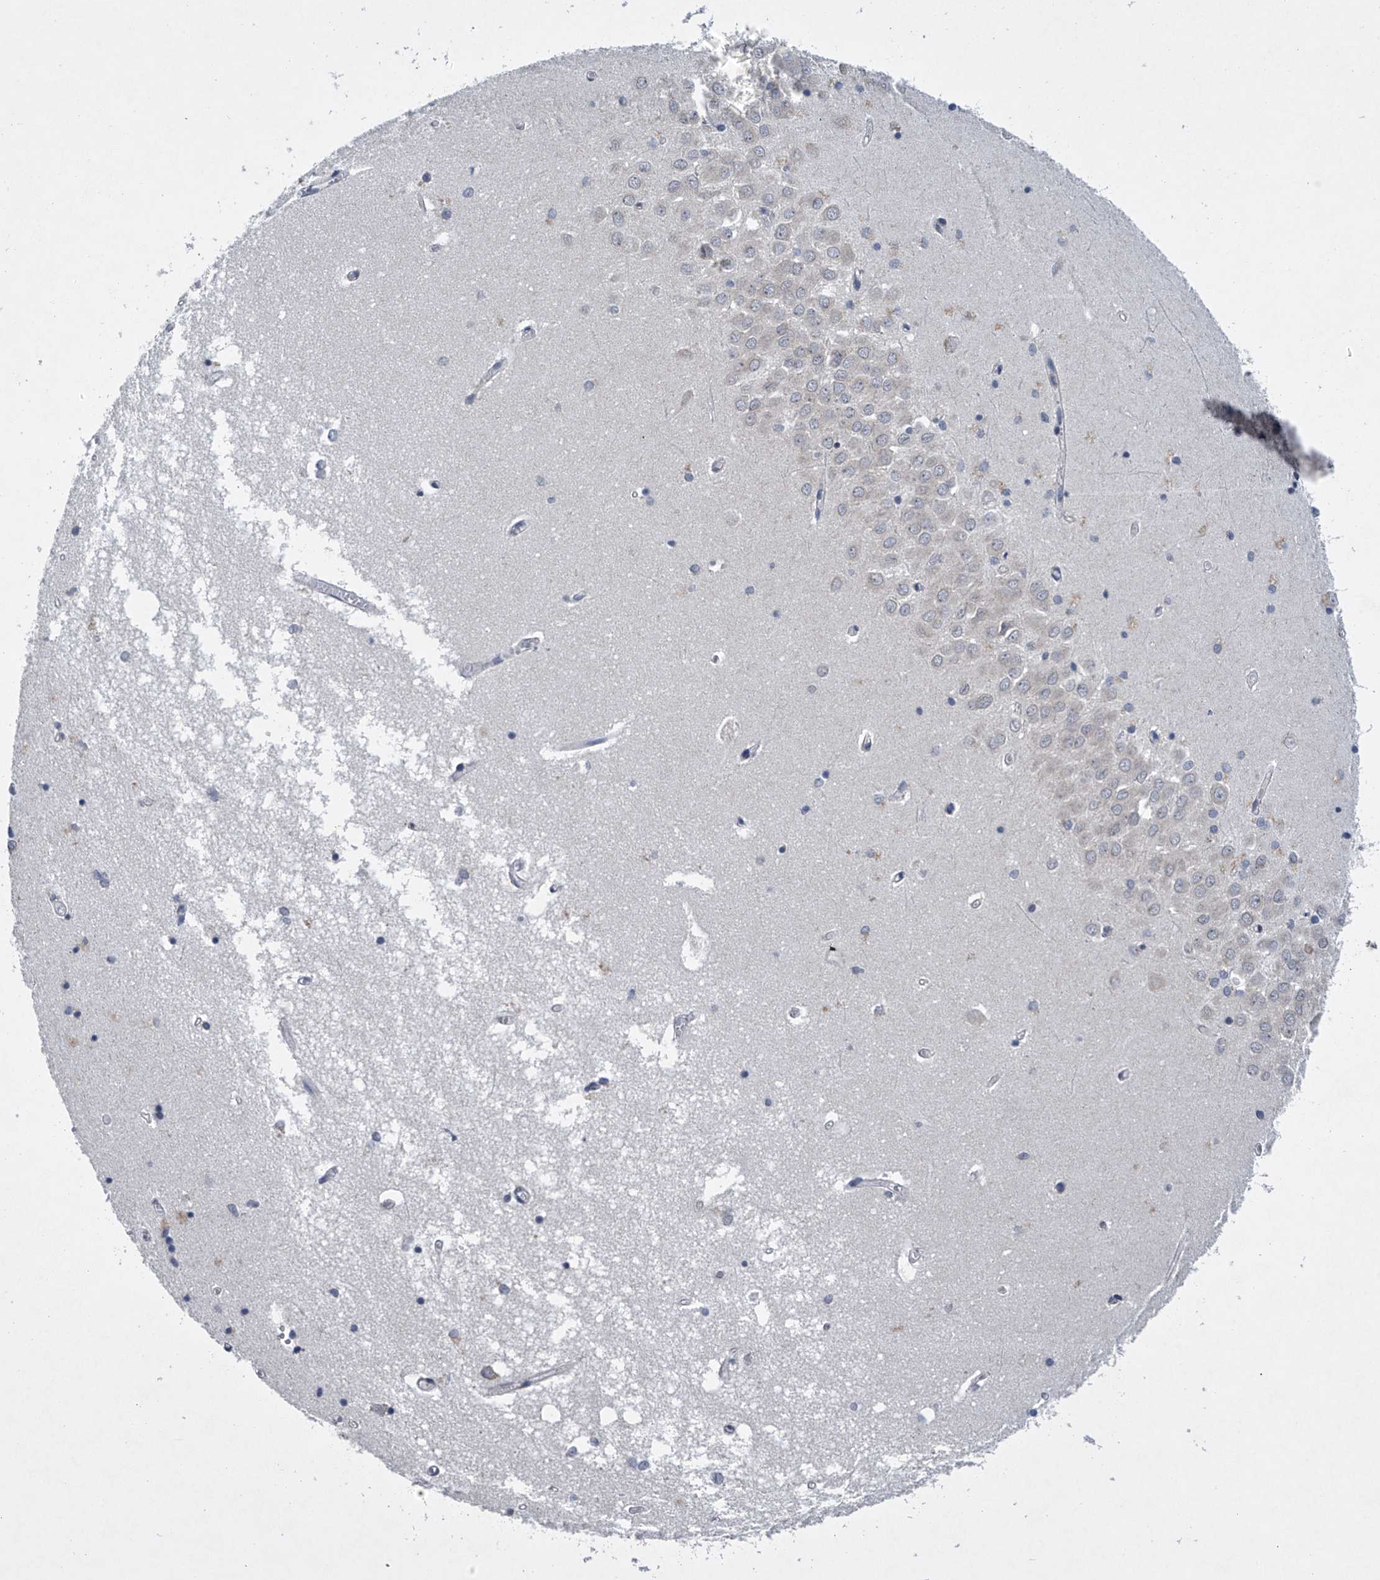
{"staining": {"intensity": "negative", "quantity": "none", "location": "none"}, "tissue": "hippocampus", "cell_type": "Glial cells", "image_type": "normal", "snomed": [{"axis": "morphology", "description": "Normal tissue, NOS"}, {"axis": "topography", "description": "Hippocampus"}], "caption": "Immunohistochemistry of unremarkable hippocampus demonstrates no expression in glial cells.", "gene": "RNF5", "patient": {"sex": "male", "age": 70}}